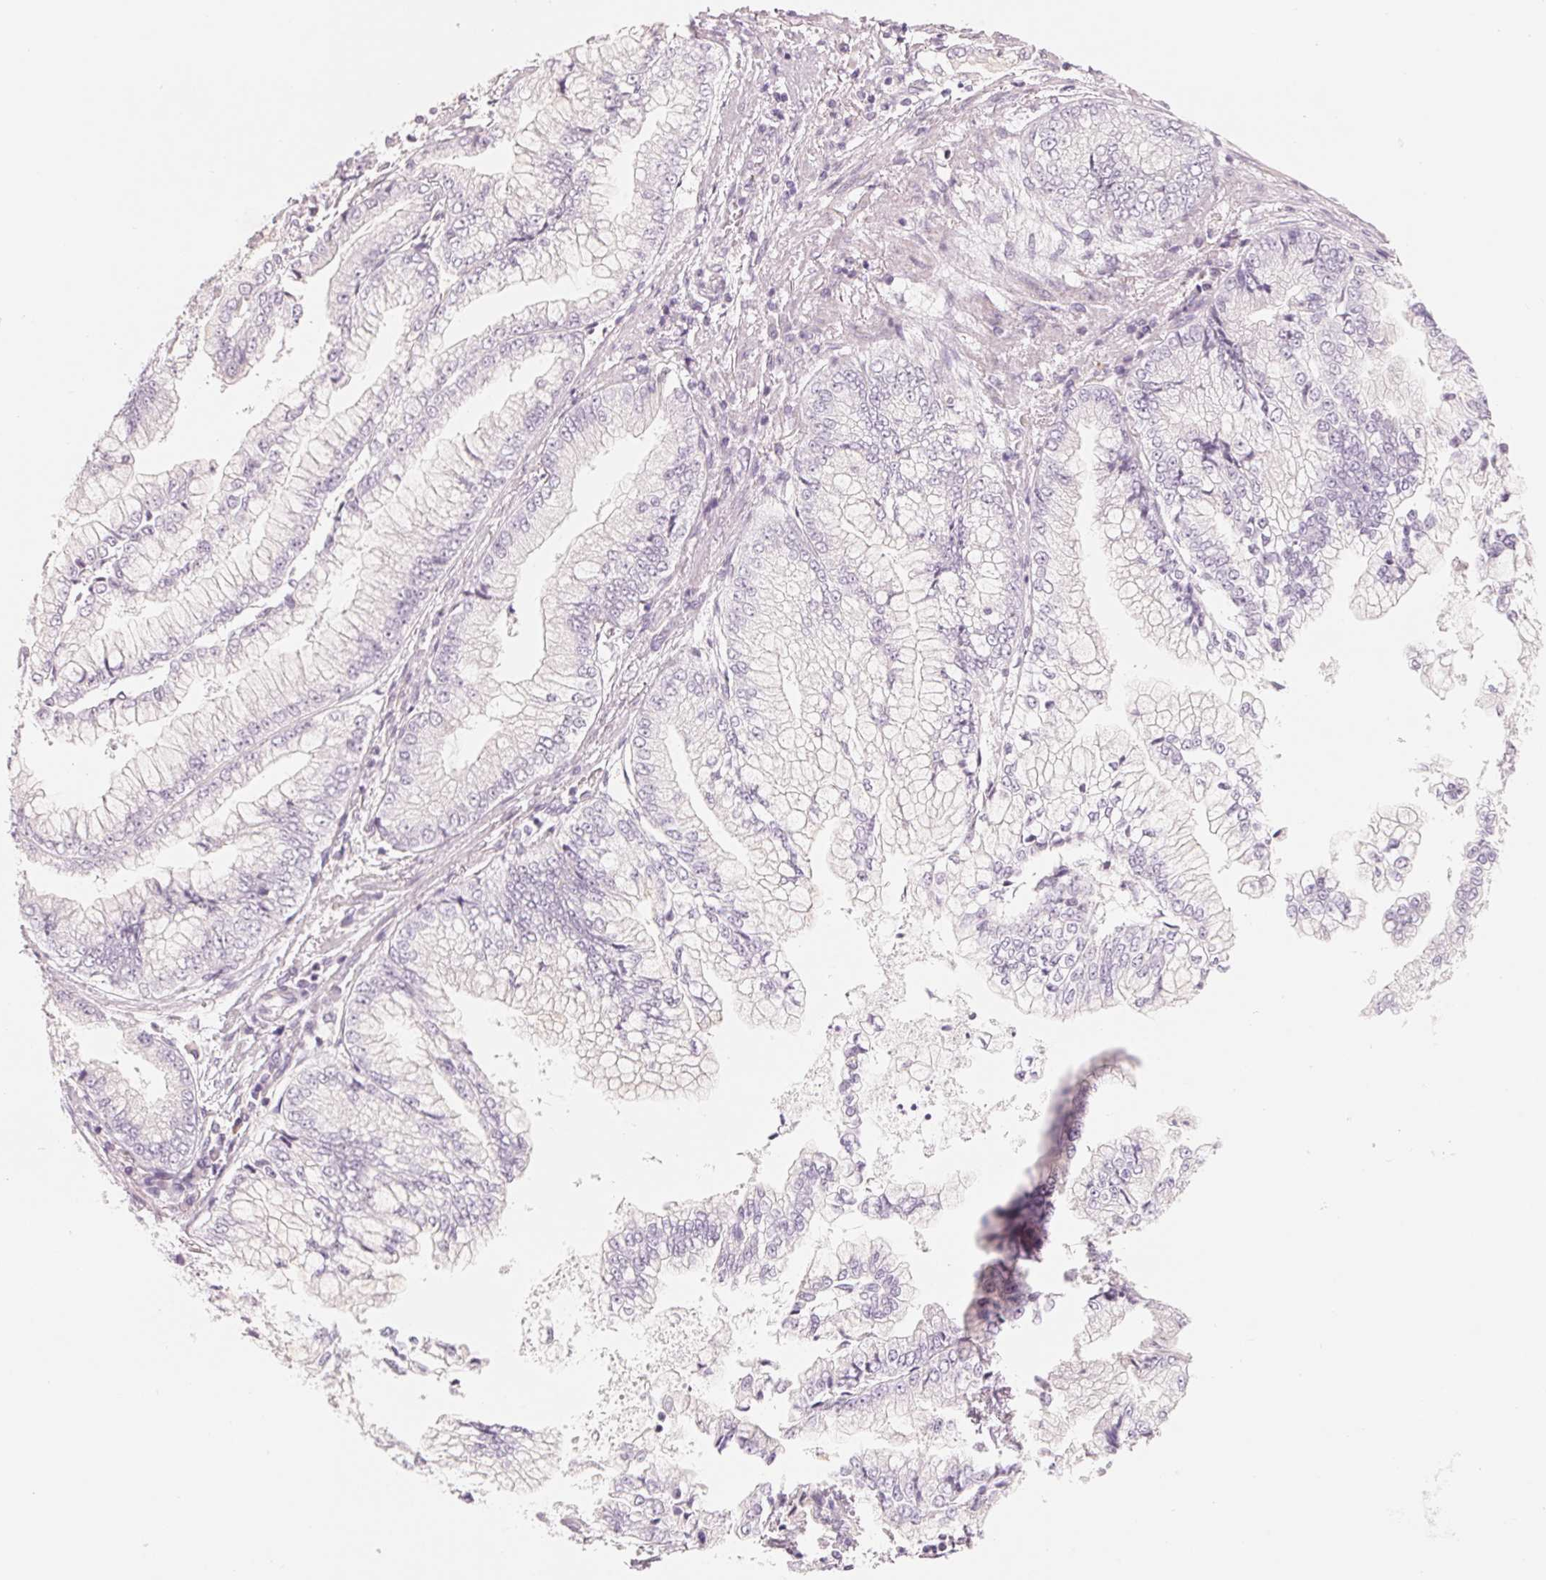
{"staining": {"intensity": "negative", "quantity": "none", "location": "none"}, "tissue": "stomach cancer", "cell_type": "Tumor cells", "image_type": "cancer", "snomed": [{"axis": "morphology", "description": "Adenocarcinoma, NOS"}, {"axis": "topography", "description": "Stomach, upper"}], "caption": "Stomach cancer (adenocarcinoma) was stained to show a protein in brown. There is no significant positivity in tumor cells.", "gene": "CFHR2", "patient": {"sex": "female", "age": 74}}